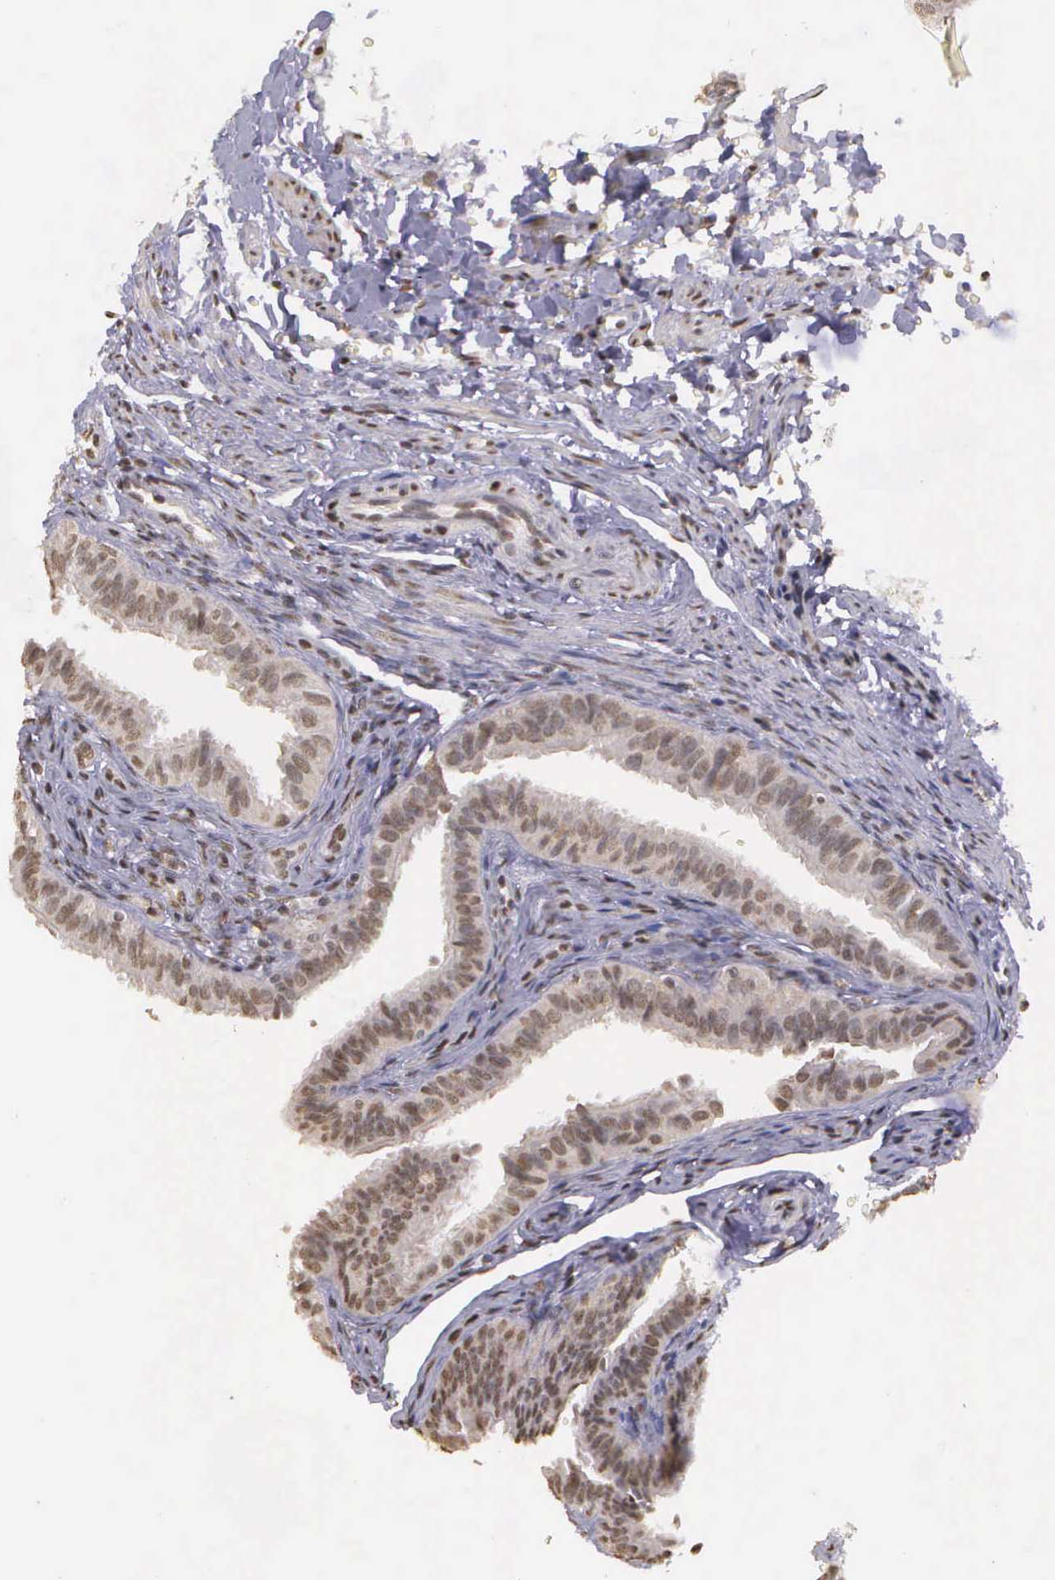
{"staining": {"intensity": "weak", "quantity": ">75%", "location": "nuclear"}, "tissue": "fallopian tube", "cell_type": "Glandular cells", "image_type": "normal", "snomed": [{"axis": "morphology", "description": "Normal tissue, NOS"}, {"axis": "topography", "description": "Fallopian tube"}], "caption": "Immunohistochemical staining of unremarkable fallopian tube shows low levels of weak nuclear staining in about >75% of glandular cells.", "gene": "ARMCX5", "patient": {"sex": "female", "age": 42}}